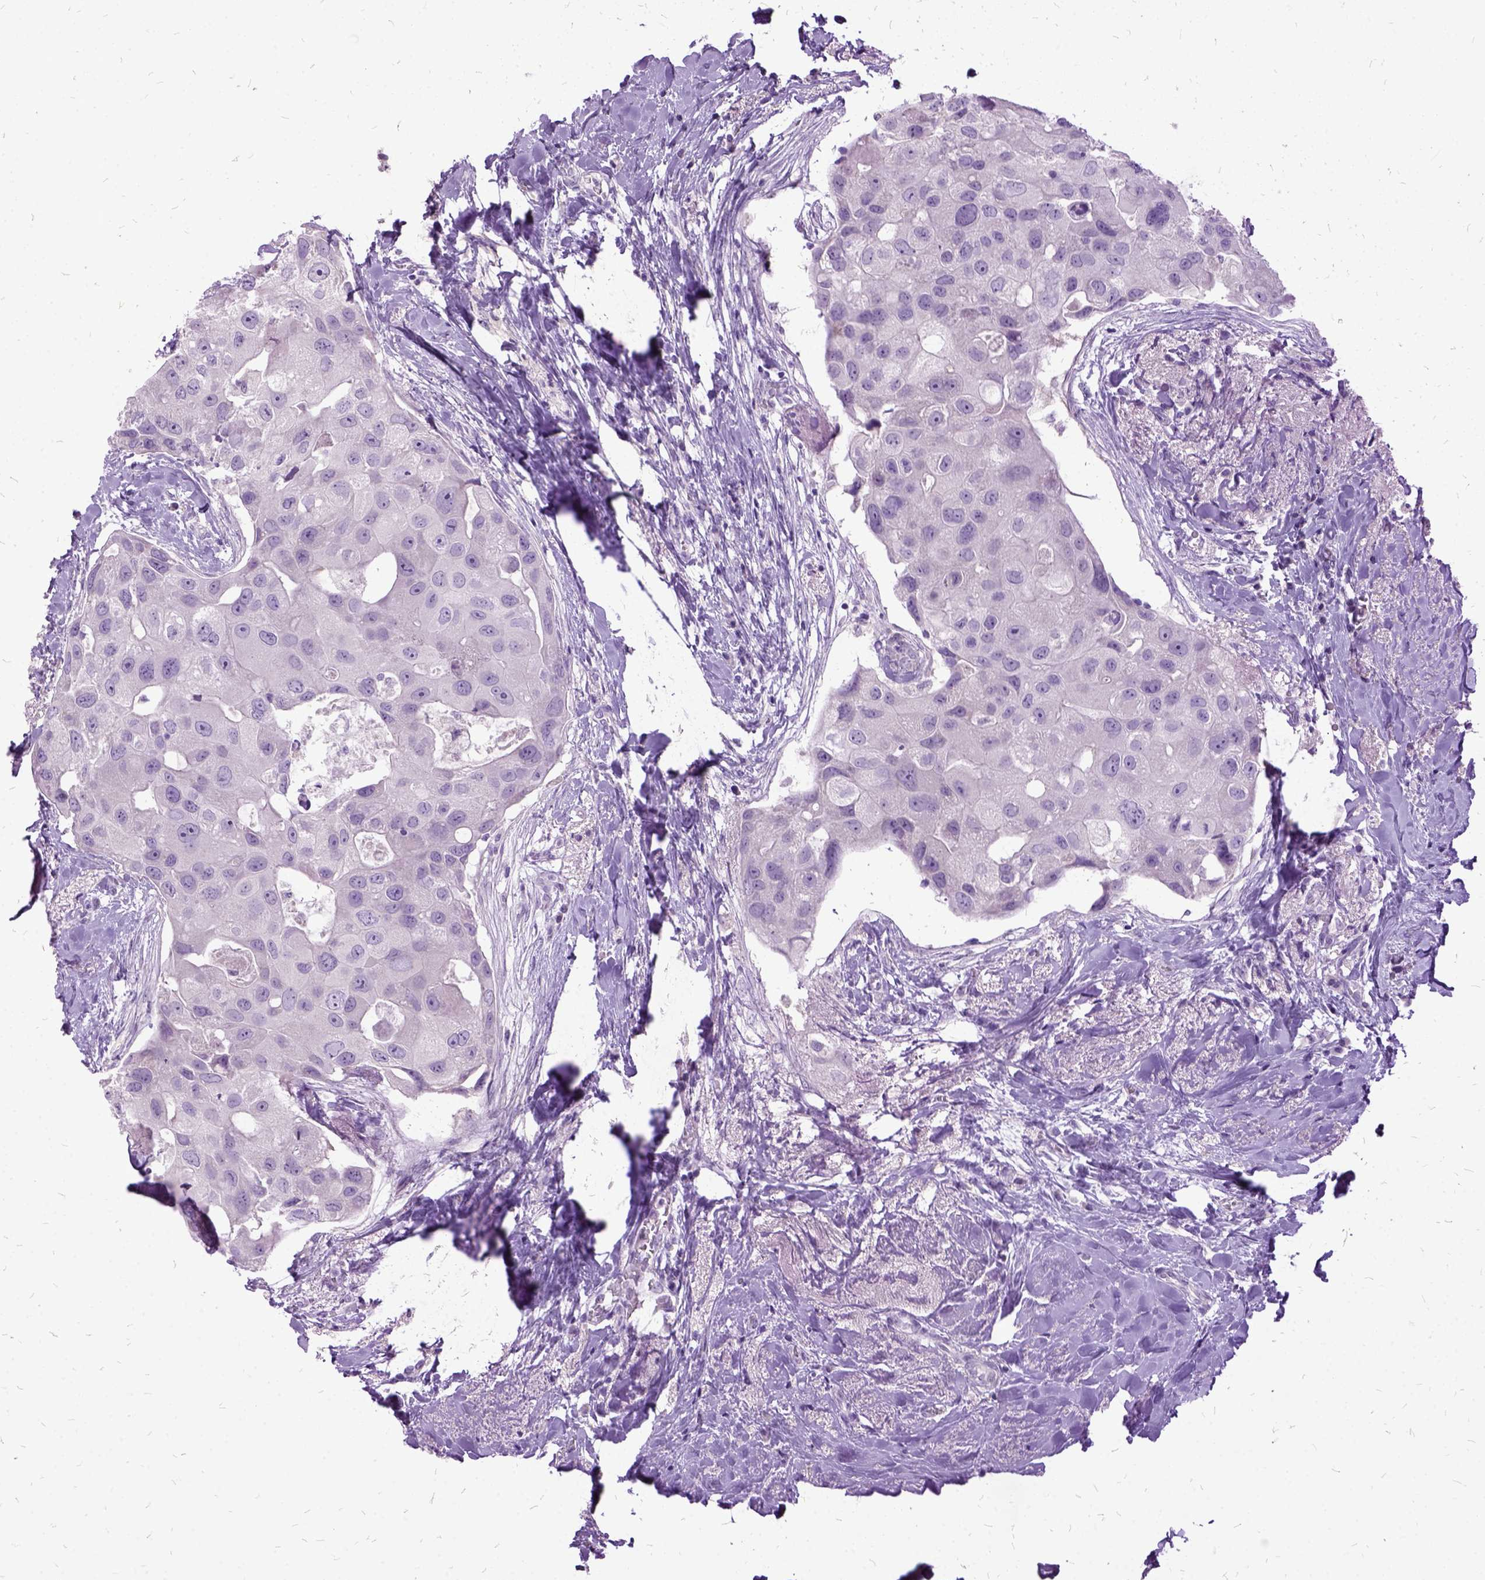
{"staining": {"intensity": "negative", "quantity": "none", "location": "none"}, "tissue": "breast cancer", "cell_type": "Tumor cells", "image_type": "cancer", "snomed": [{"axis": "morphology", "description": "Duct carcinoma"}, {"axis": "topography", "description": "Breast"}], "caption": "Immunohistochemistry (IHC) image of neoplastic tissue: breast cancer stained with DAB reveals no significant protein staining in tumor cells.", "gene": "MME", "patient": {"sex": "female", "age": 43}}